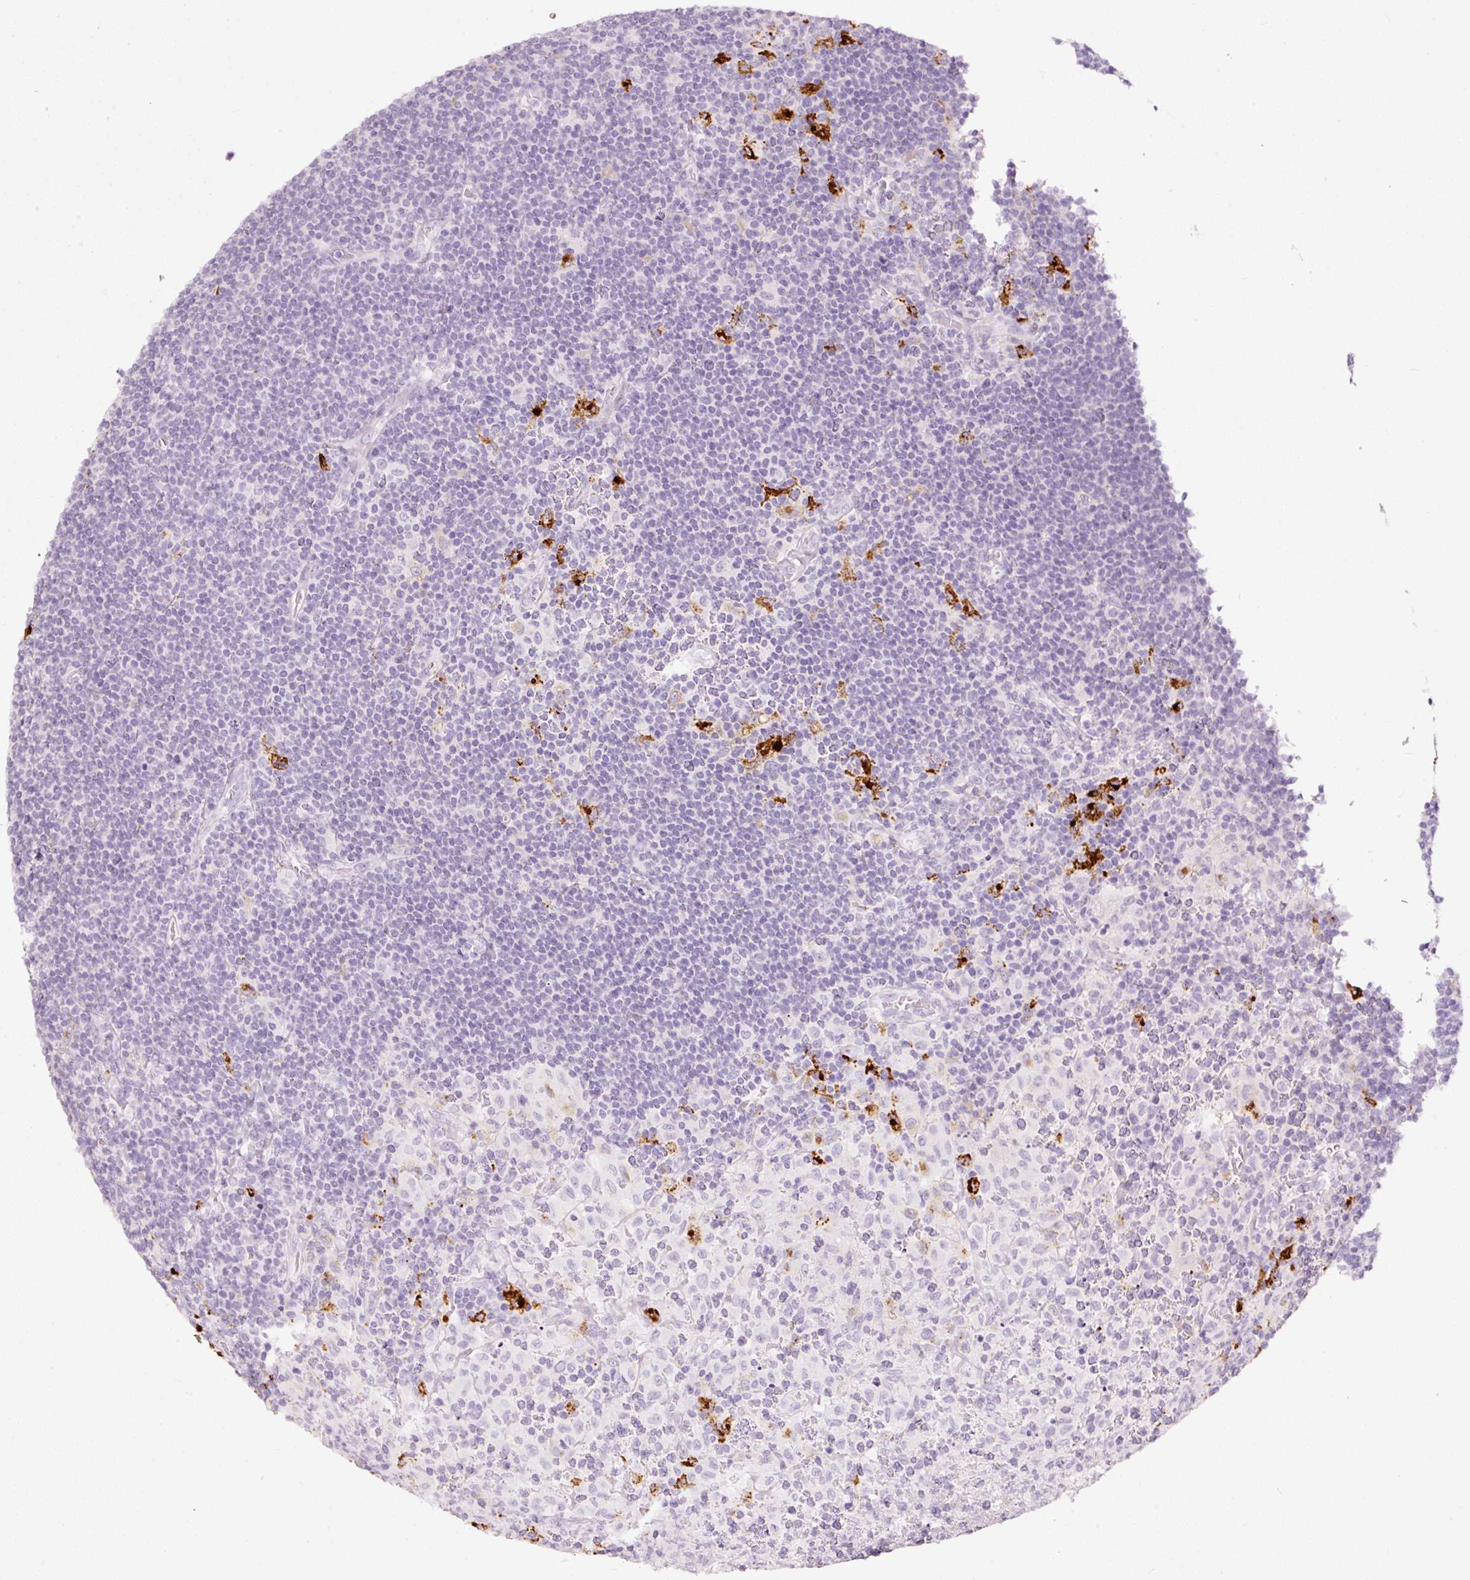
{"staining": {"intensity": "negative", "quantity": "none", "location": "none"}, "tissue": "lymphoma", "cell_type": "Tumor cells", "image_type": "cancer", "snomed": [{"axis": "morphology", "description": "Hodgkin's disease, NOS"}, {"axis": "topography", "description": "Lymph node"}], "caption": "High magnification brightfield microscopy of Hodgkin's disease stained with DAB (3,3'-diaminobenzidine) (brown) and counterstained with hematoxylin (blue): tumor cells show no significant expression.", "gene": "LAMP3", "patient": {"sex": "female", "age": 57}}